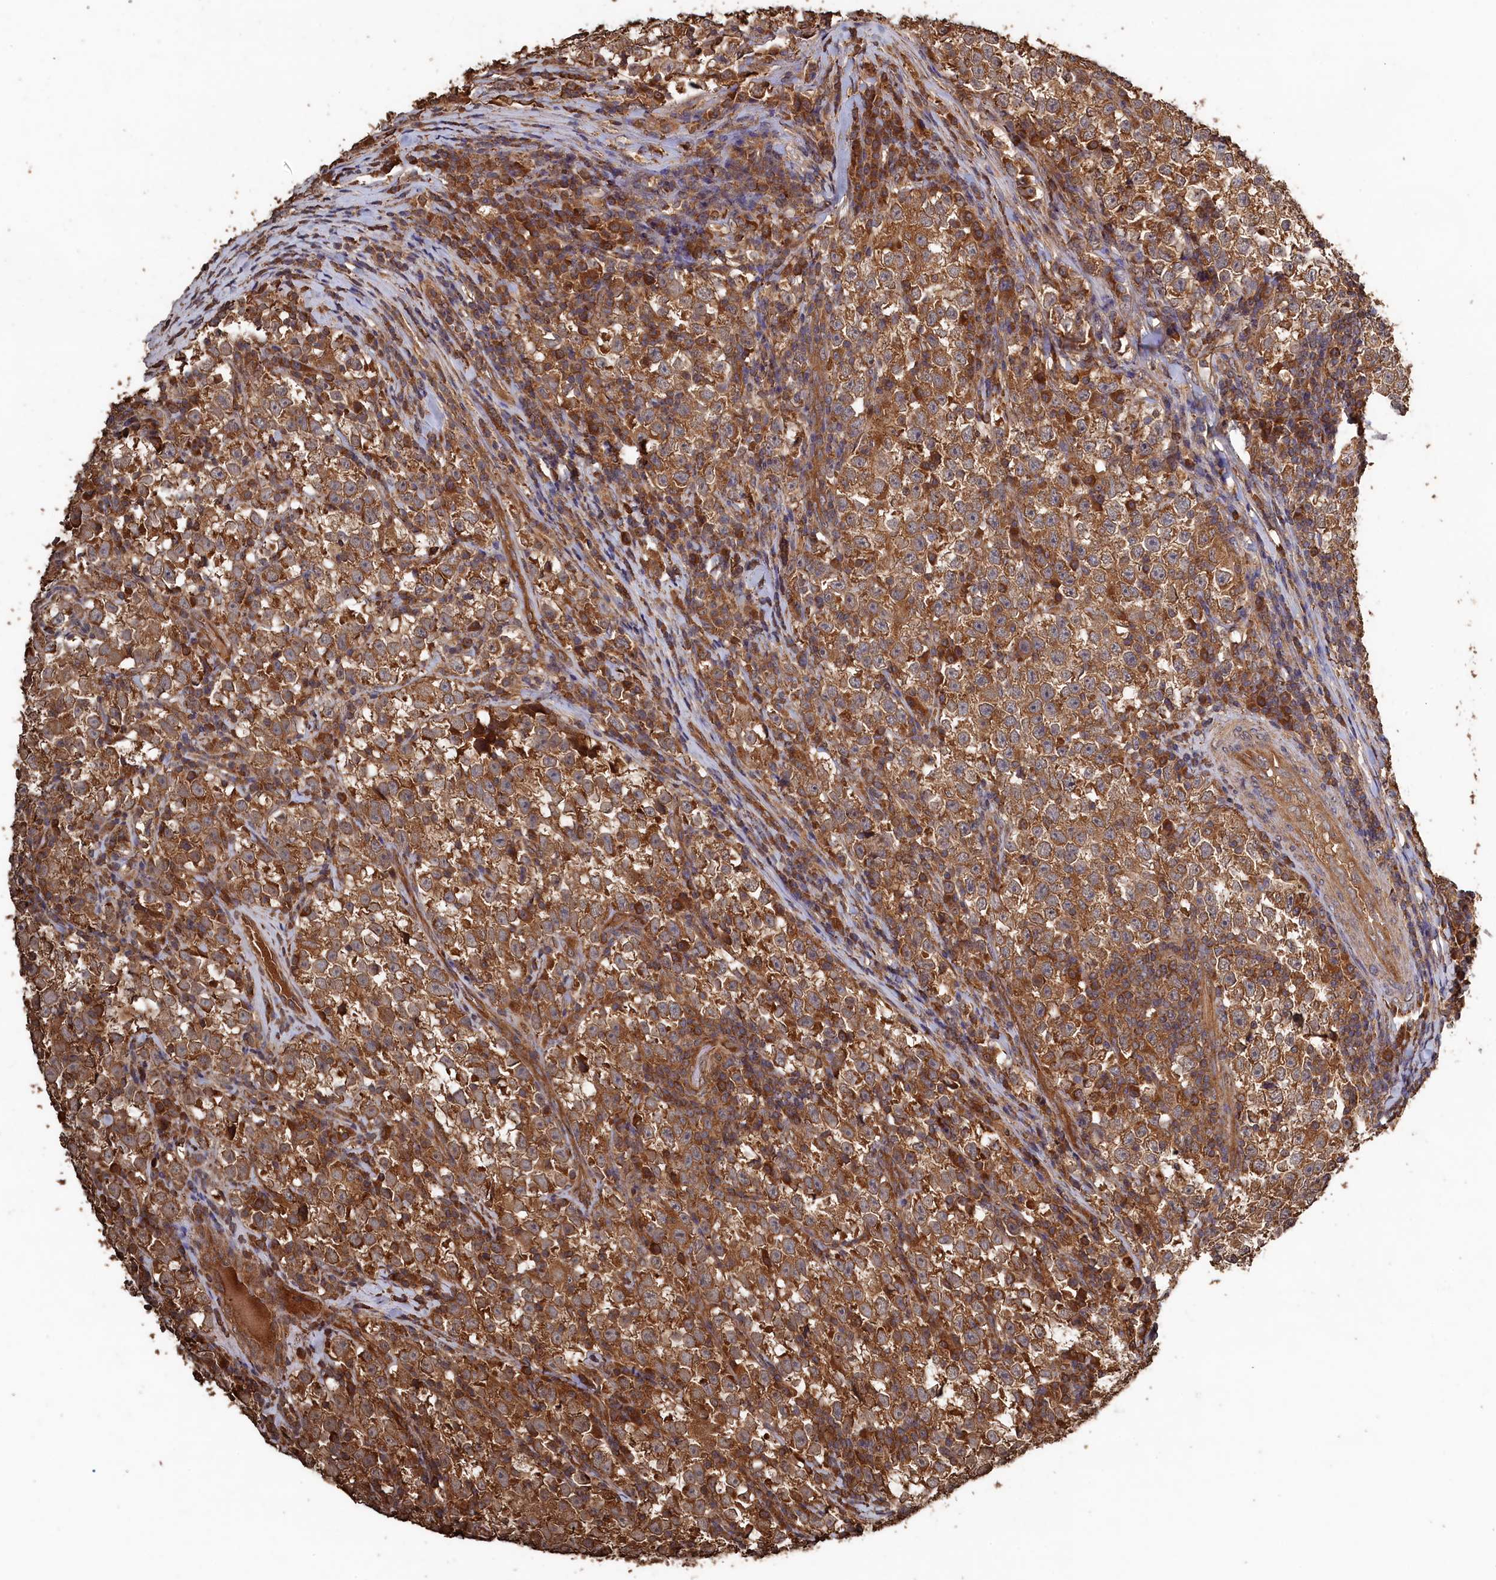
{"staining": {"intensity": "moderate", "quantity": ">75%", "location": "cytoplasmic/membranous"}, "tissue": "testis cancer", "cell_type": "Tumor cells", "image_type": "cancer", "snomed": [{"axis": "morphology", "description": "Normal tissue, NOS"}, {"axis": "morphology", "description": "Seminoma, NOS"}, {"axis": "topography", "description": "Testis"}], "caption": "Immunohistochemistry photomicrograph of human testis cancer stained for a protein (brown), which shows medium levels of moderate cytoplasmic/membranous positivity in approximately >75% of tumor cells.", "gene": "SNX33", "patient": {"sex": "male", "age": 43}}